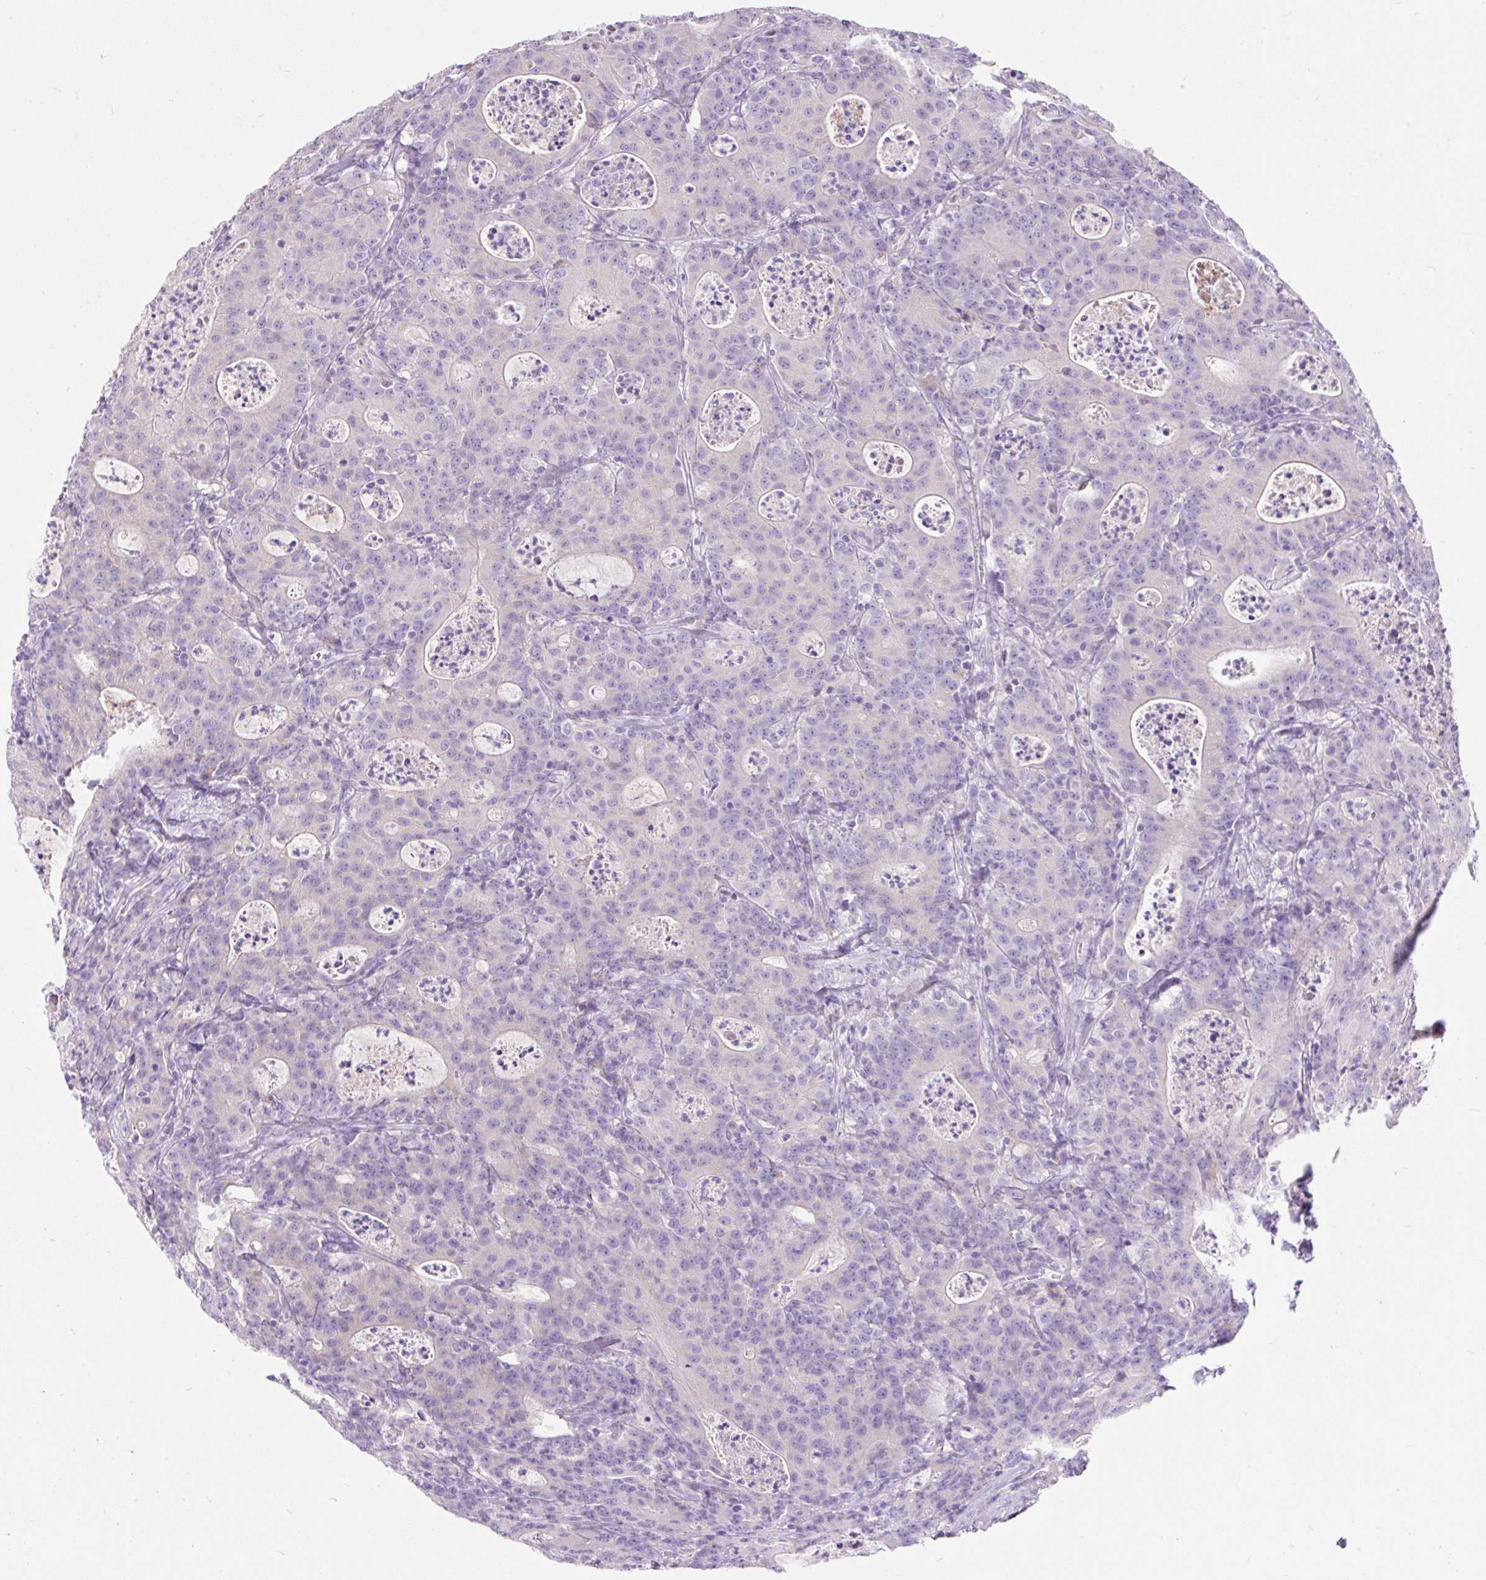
{"staining": {"intensity": "negative", "quantity": "none", "location": "none"}, "tissue": "colorectal cancer", "cell_type": "Tumor cells", "image_type": "cancer", "snomed": [{"axis": "morphology", "description": "Adenocarcinoma, NOS"}, {"axis": "topography", "description": "Colon"}], "caption": "High magnification brightfield microscopy of colorectal cancer (adenocarcinoma) stained with DAB (brown) and counterstained with hematoxylin (blue): tumor cells show no significant staining.", "gene": "SUSD5", "patient": {"sex": "male", "age": 83}}